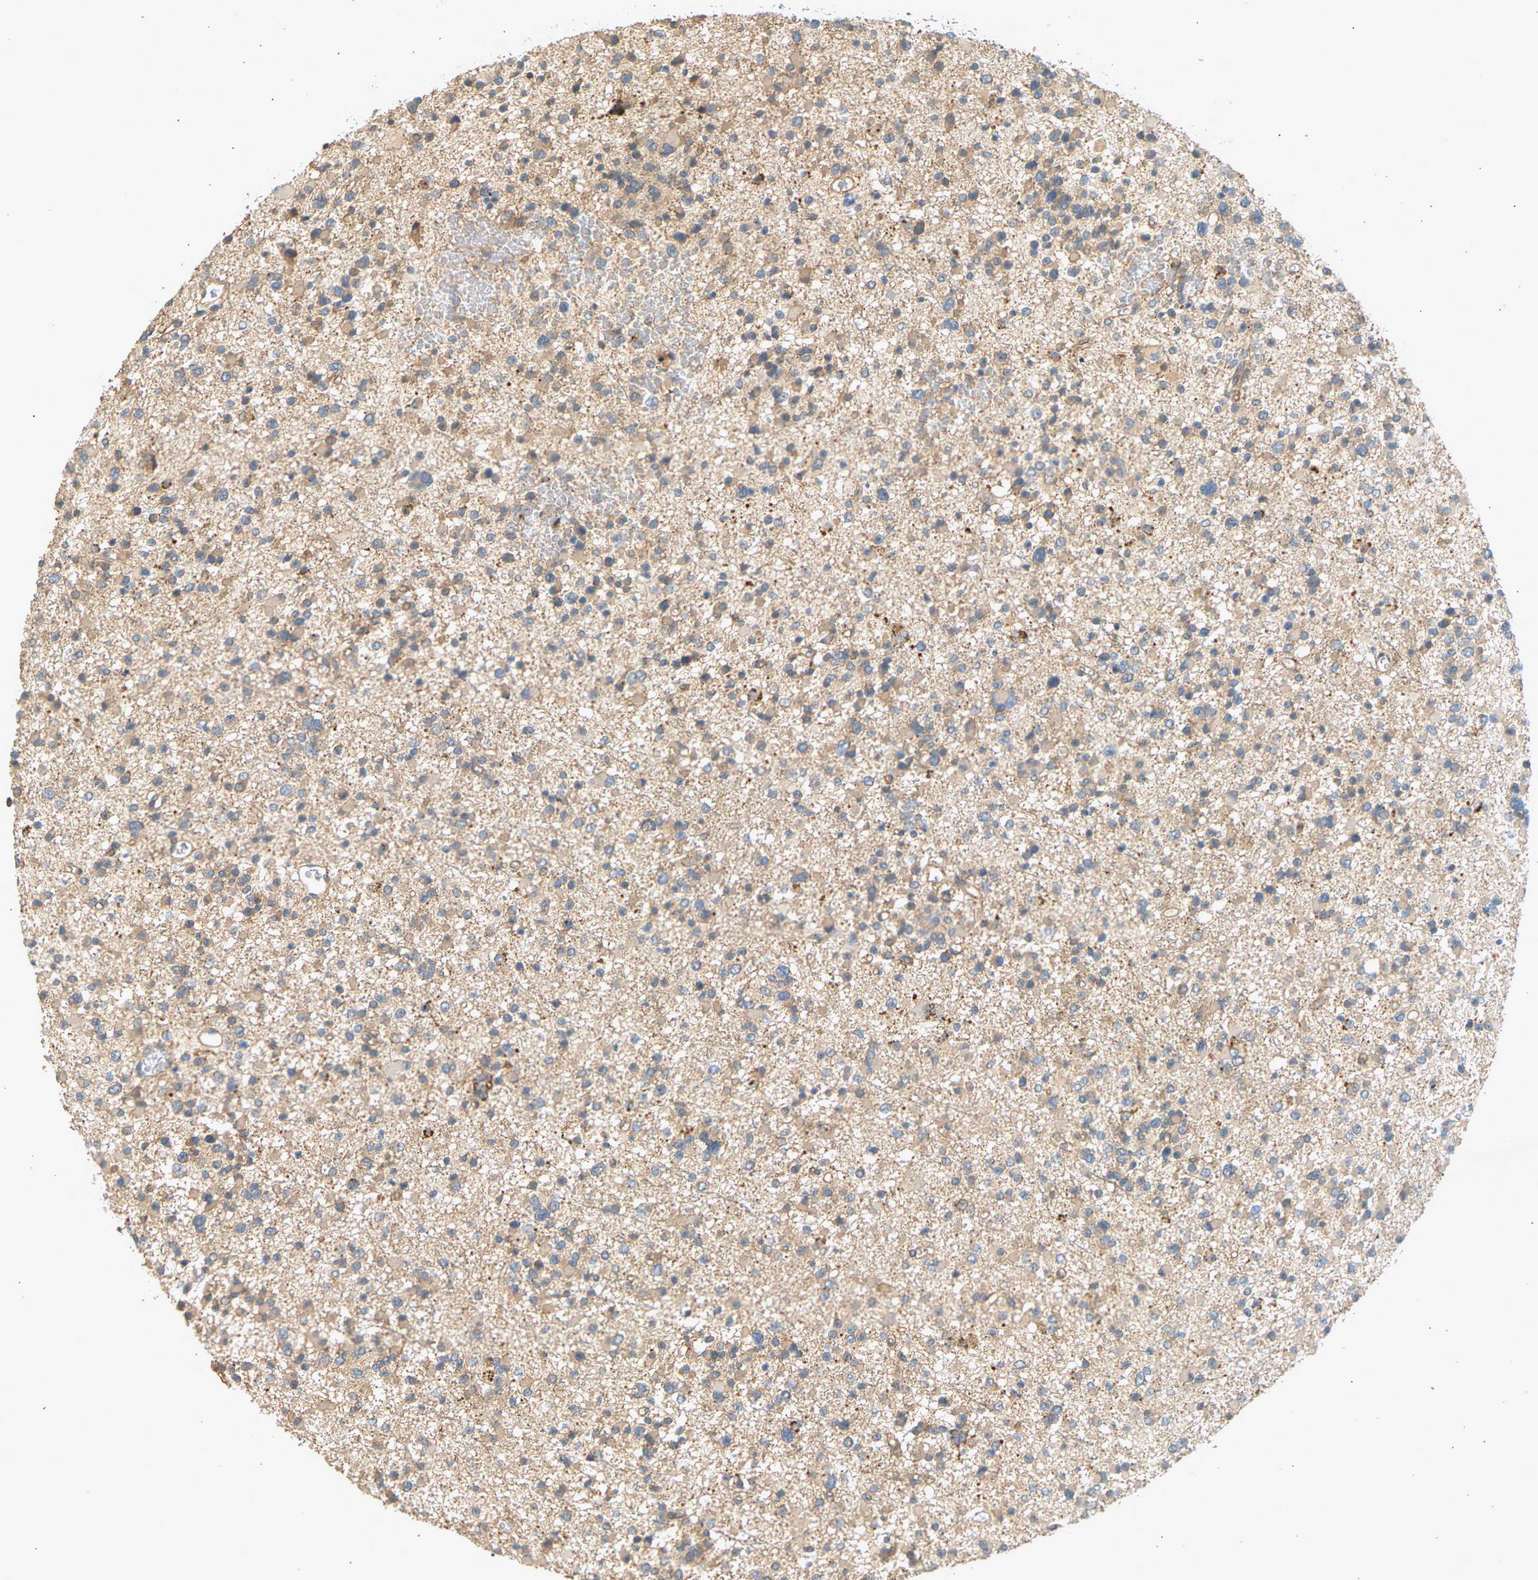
{"staining": {"intensity": "weak", "quantity": ">75%", "location": "cytoplasmic/membranous"}, "tissue": "glioma", "cell_type": "Tumor cells", "image_type": "cancer", "snomed": [{"axis": "morphology", "description": "Glioma, malignant, Low grade"}, {"axis": "topography", "description": "Brain"}], "caption": "Immunohistochemistry (IHC) photomicrograph of human glioma stained for a protein (brown), which shows low levels of weak cytoplasmic/membranous positivity in about >75% of tumor cells.", "gene": "RGL1", "patient": {"sex": "female", "age": 22}}